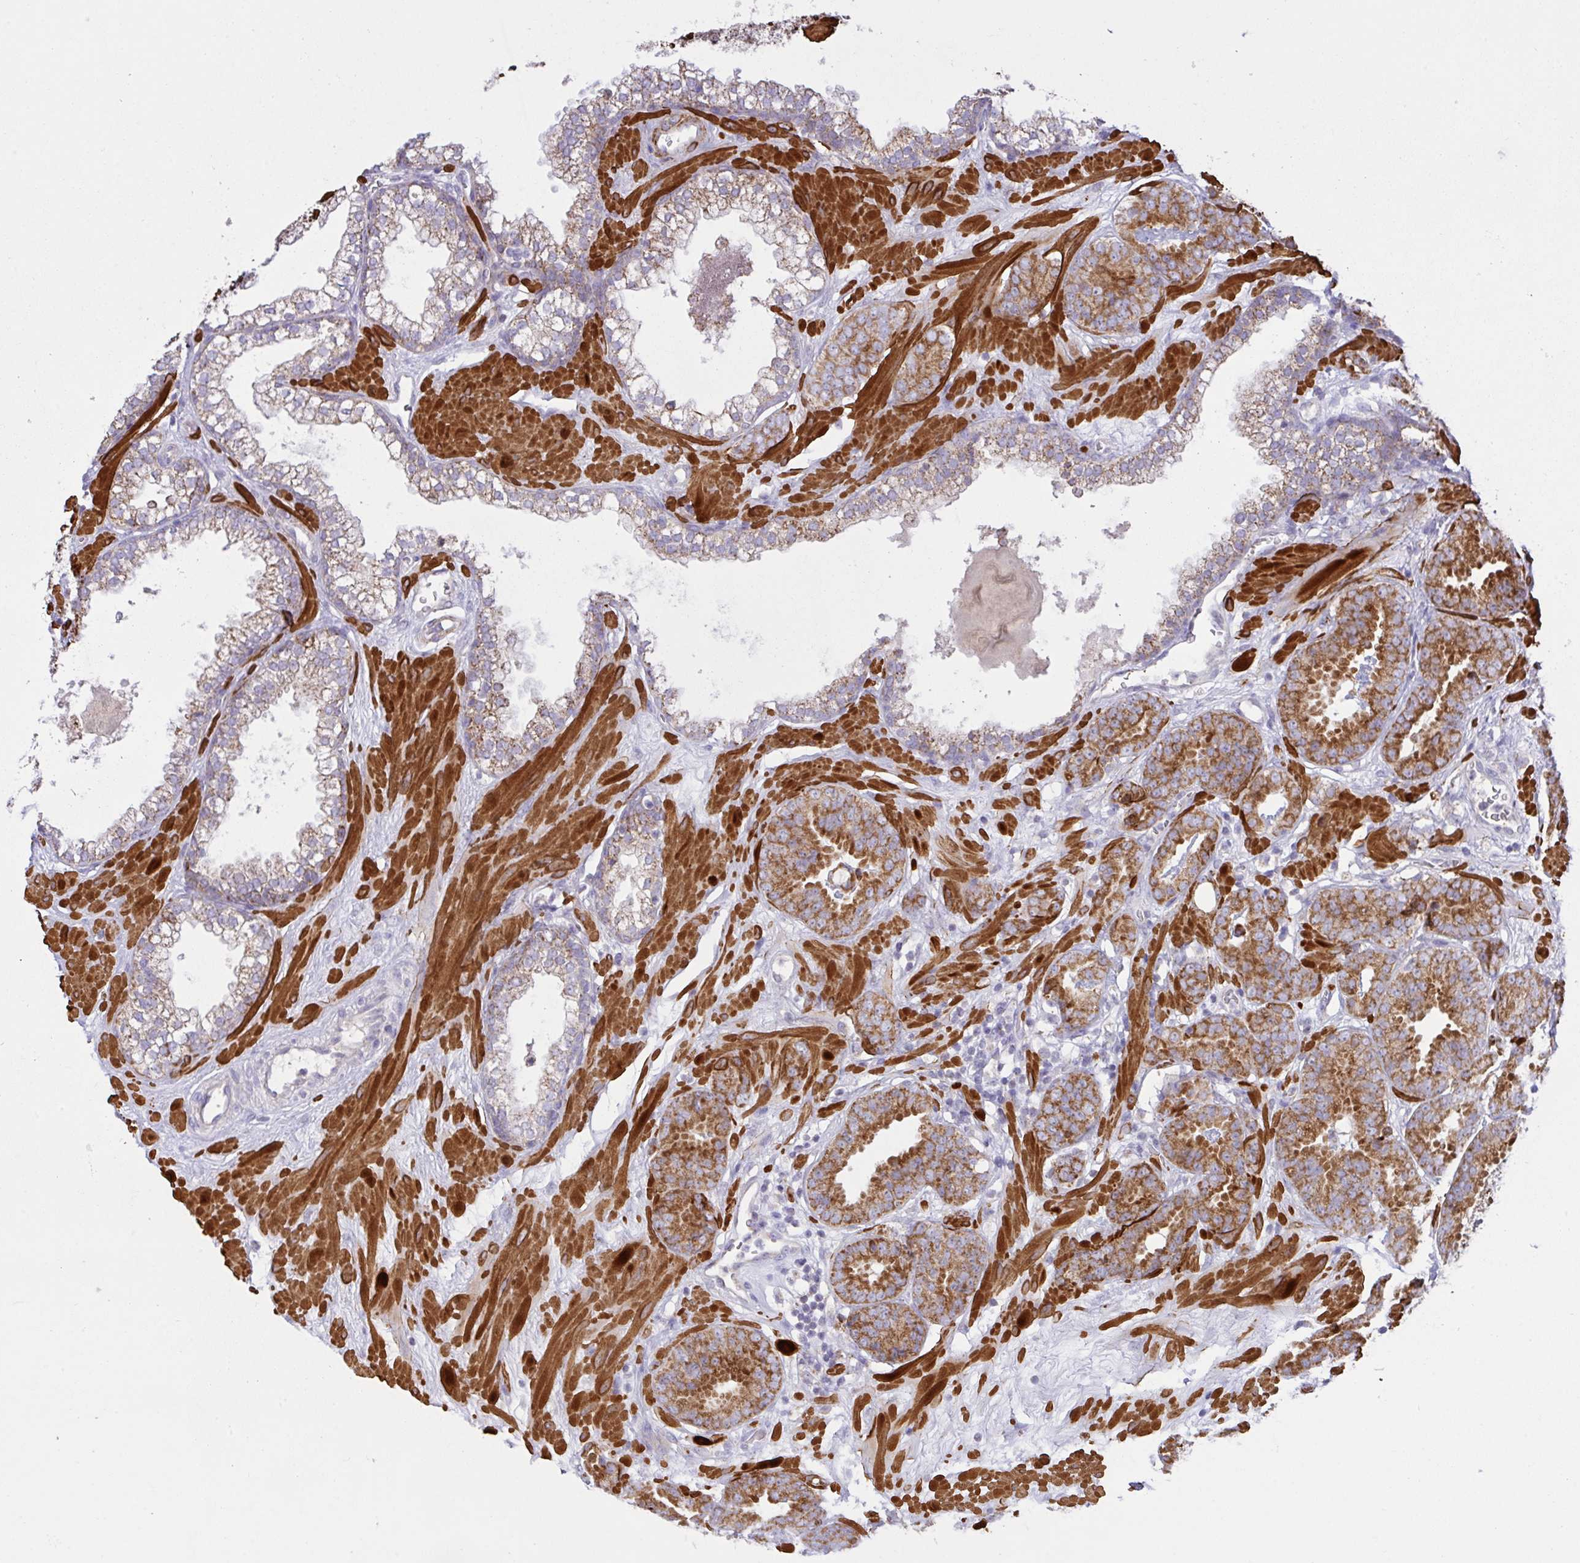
{"staining": {"intensity": "strong", "quantity": ">75%", "location": "cytoplasmic/membranous"}, "tissue": "prostate cancer", "cell_type": "Tumor cells", "image_type": "cancer", "snomed": [{"axis": "morphology", "description": "Adenocarcinoma, Low grade"}, {"axis": "topography", "description": "Prostate"}], "caption": "IHC staining of prostate adenocarcinoma (low-grade), which displays high levels of strong cytoplasmic/membranous expression in approximately >75% of tumor cells indicating strong cytoplasmic/membranous protein positivity. The staining was performed using DAB (3,3'-diaminobenzidine) (brown) for protein detection and nuclei were counterstained in hematoxylin (blue).", "gene": "CHDH", "patient": {"sex": "male", "age": 62}}